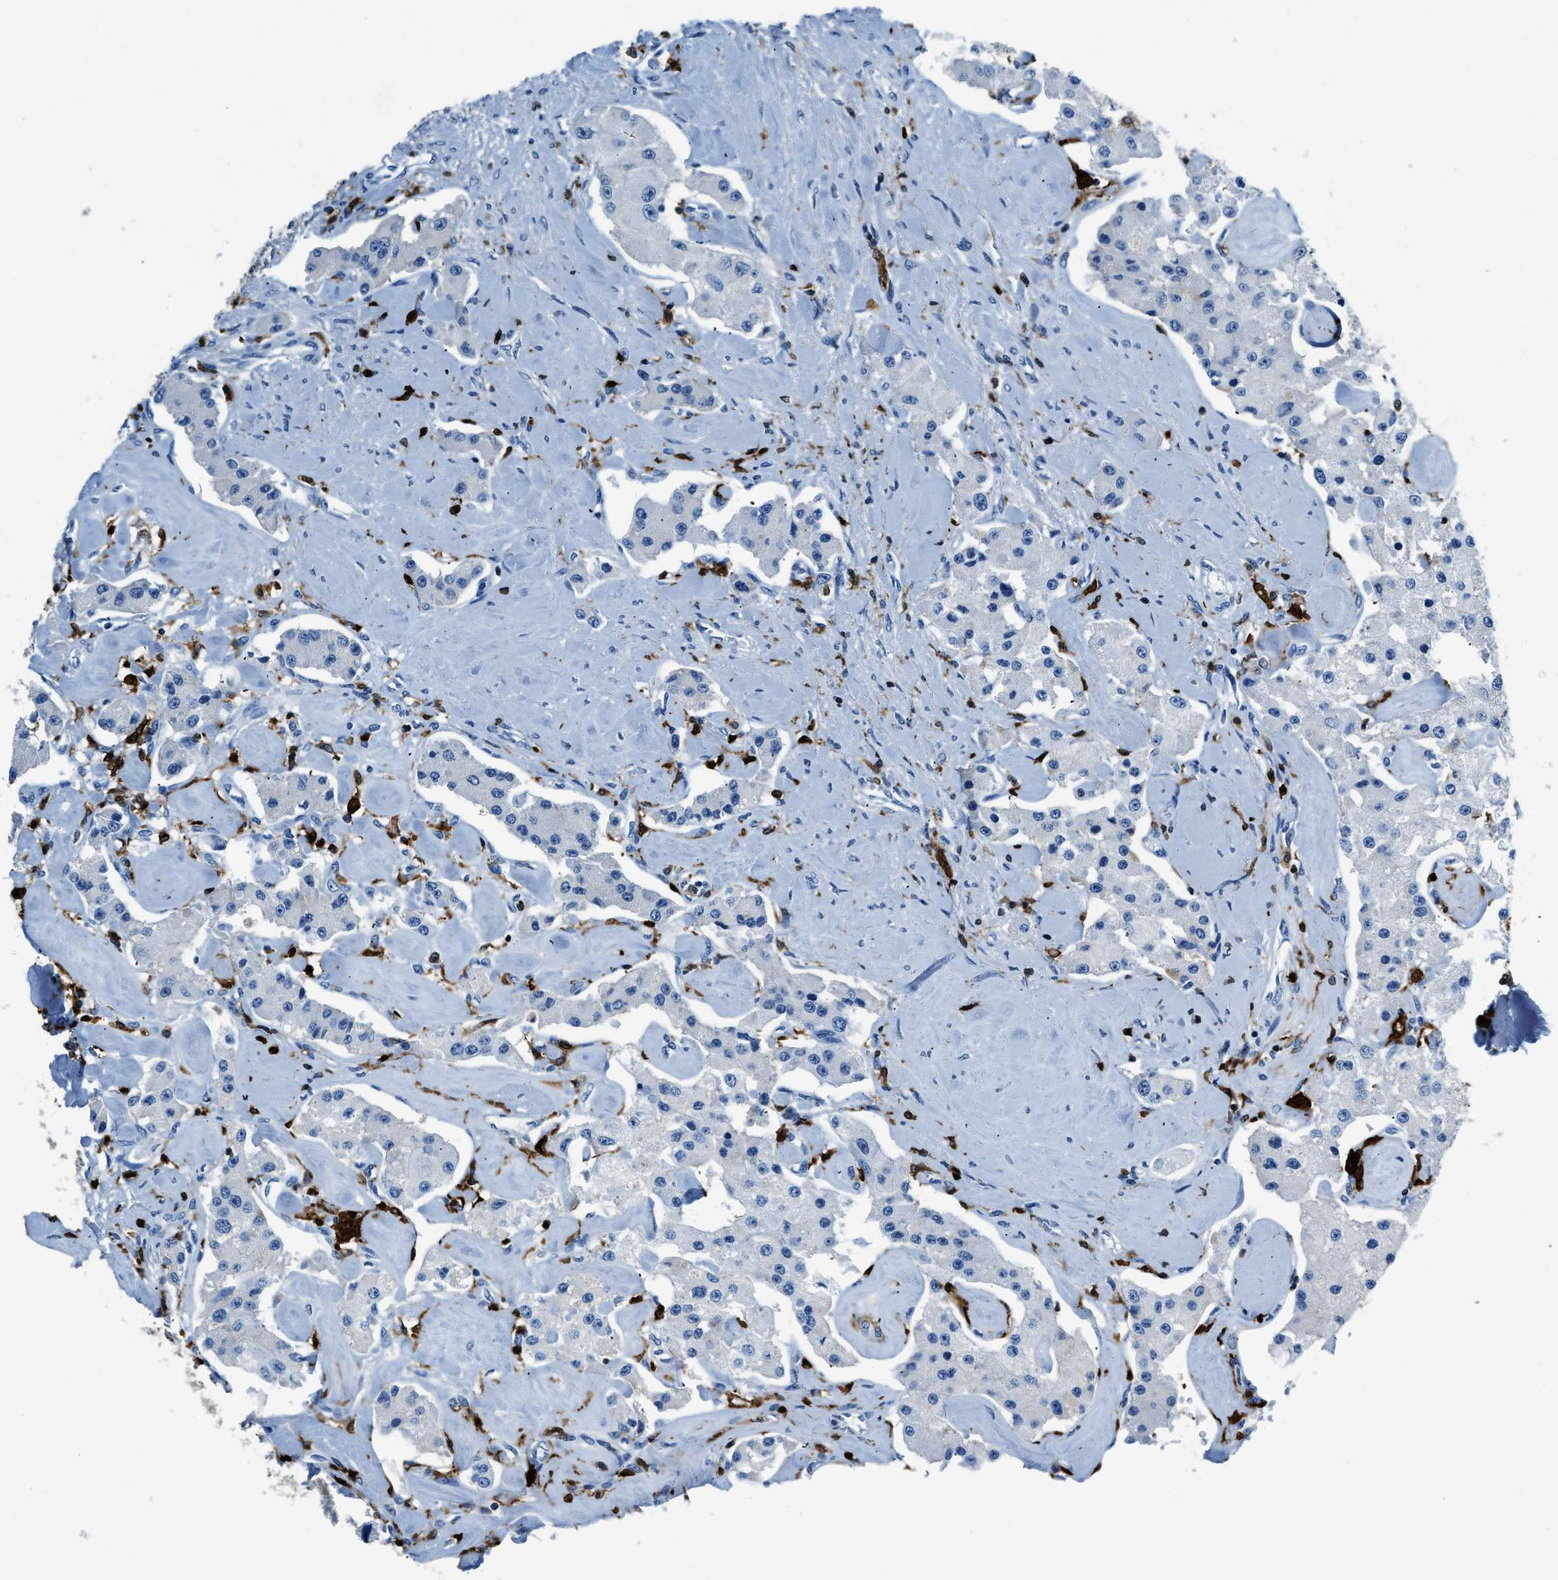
{"staining": {"intensity": "negative", "quantity": "none", "location": "none"}, "tissue": "carcinoid", "cell_type": "Tumor cells", "image_type": "cancer", "snomed": [{"axis": "morphology", "description": "Carcinoid, malignant, NOS"}, {"axis": "topography", "description": "Pancreas"}], "caption": "Micrograph shows no protein expression in tumor cells of carcinoid tissue.", "gene": "CAPG", "patient": {"sex": "male", "age": 41}}